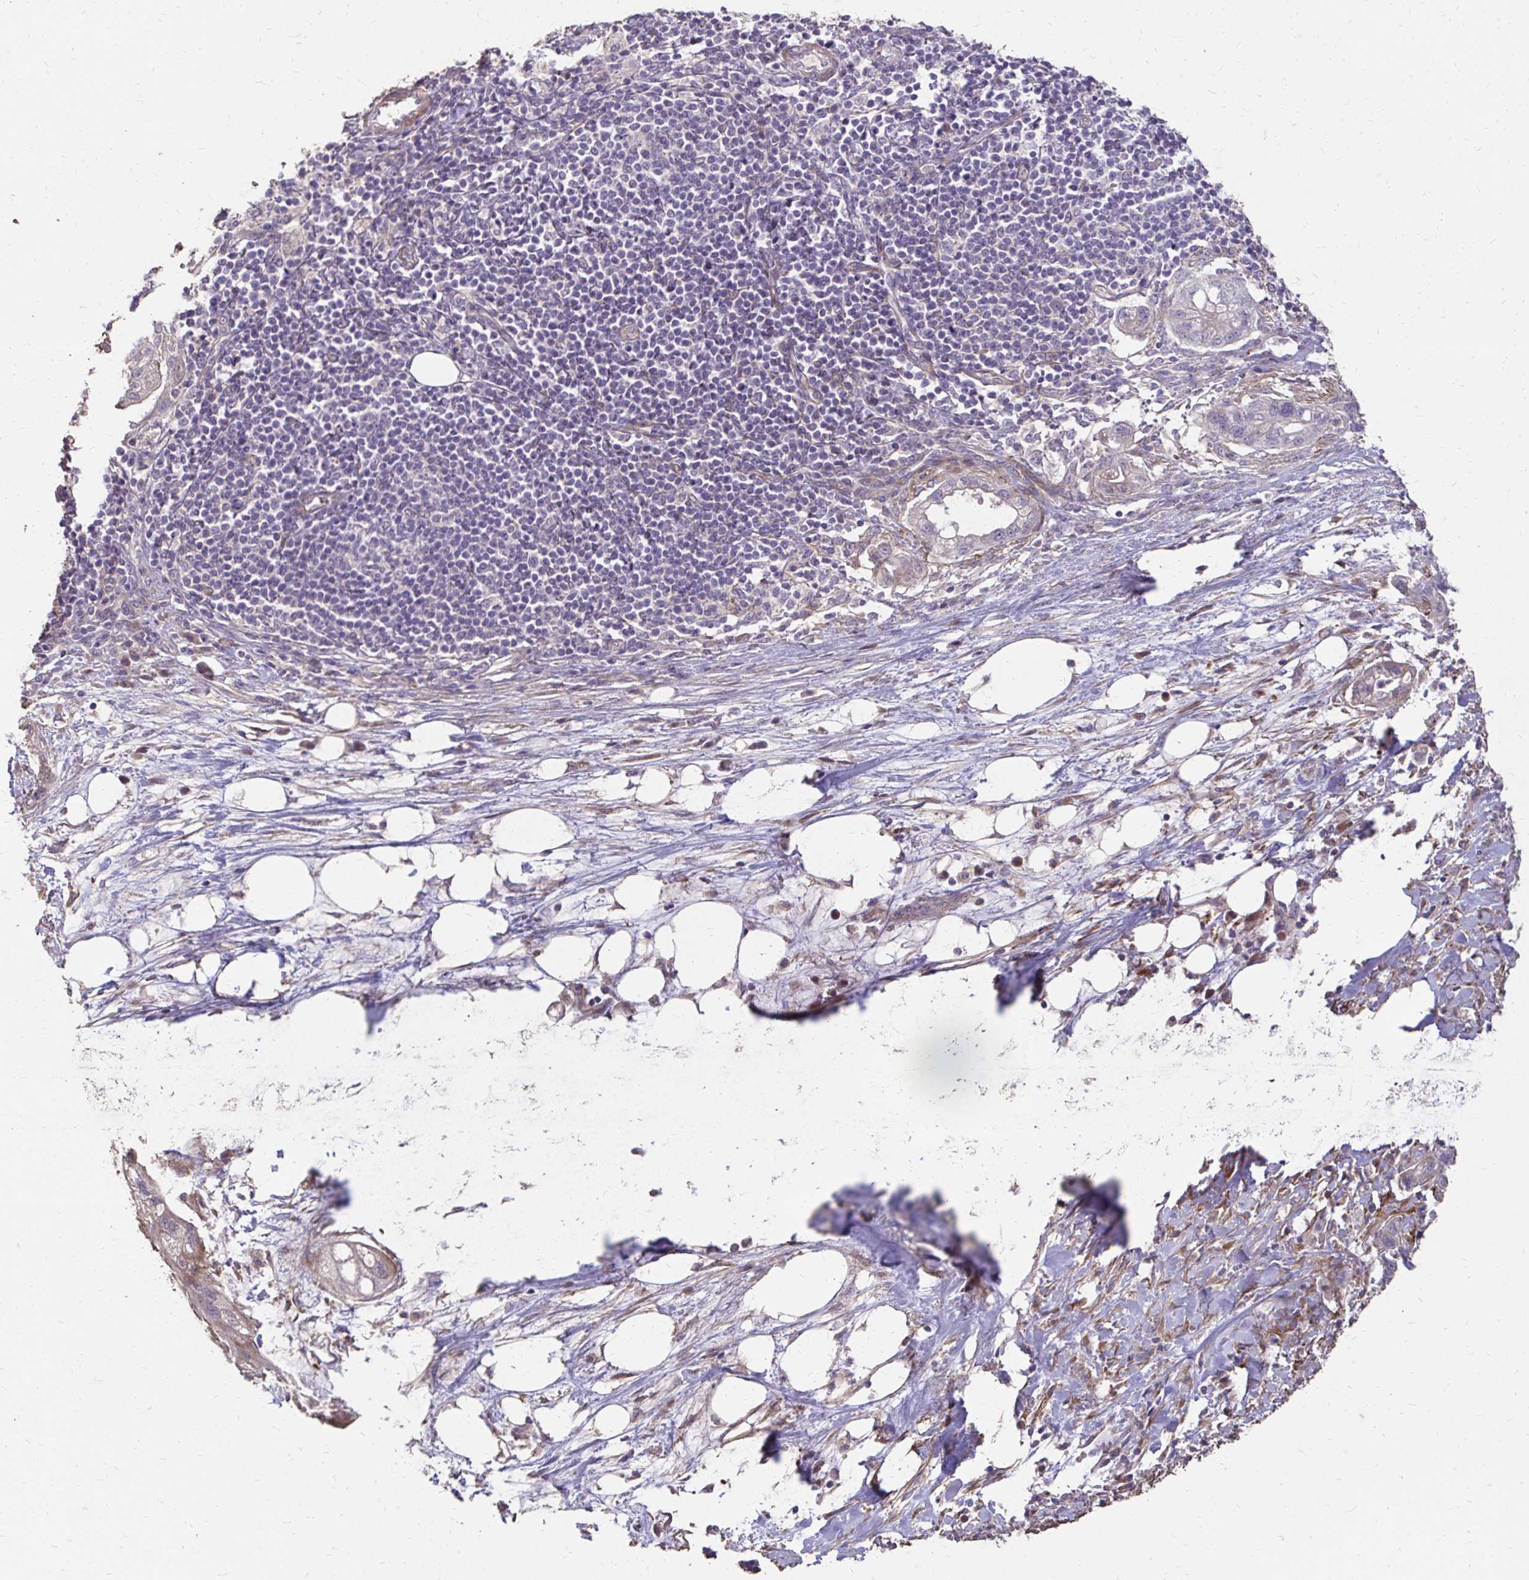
{"staining": {"intensity": "negative", "quantity": "none", "location": "none"}, "tissue": "pancreatic cancer", "cell_type": "Tumor cells", "image_type": "cancer", "snomed": [{"axis": "morphology", "description": "Adenocarcinoma, NOS"}, {"axis": "topography", "description": "Pancreas"}], "caption": "The immunohistochemistry (IHC) image has no significant staining in tumor cells of pancreatic adenocarcinoma tissue.", "gene": "MYORG", "patient": {"sex": "male", "age": 44}}